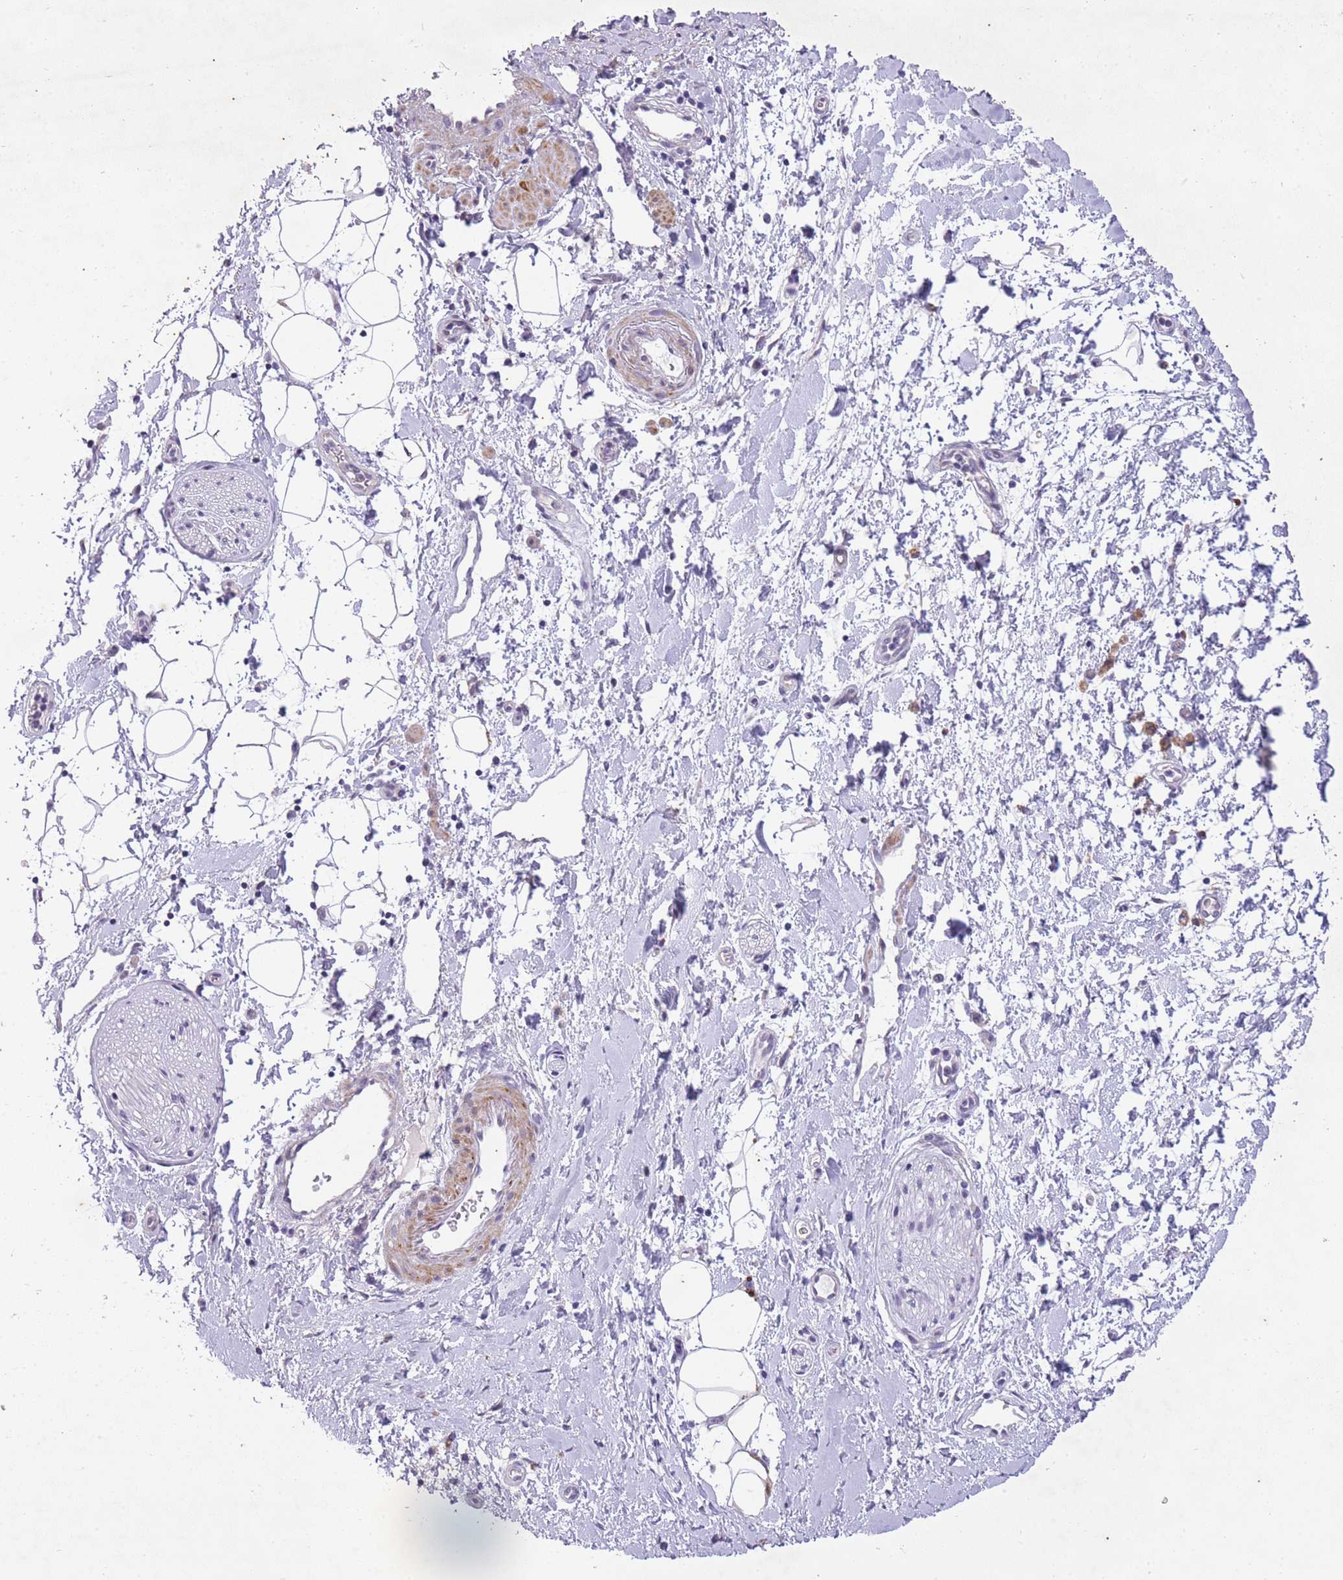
{"staining": {"intensity": "negative", "quantity": "none", "location": "none"}, "tissue": "adipose tissue", "cell_type": "Adipocytes", "image_type": "normal", "snomed": [{"axis": "morphology", "description": "Normal tissue, NOS"}, {"axis": "morphology", "description": "Adenocarcinoma, NOS"}, {"axis": "topography", "description": "Pancreas"}, {"axis": "topography", "description": "Peripheral nerve tissue"}], "caption": "This photomicrograph is of benign adipose tissue stained with immunohistochemistry to label a protein in brown with the nuclei are counter-stained blue. There is no expression in adipocytes.", "gene": "CNTNAP3B", "patient": {"sex": "female", "age": 77}}